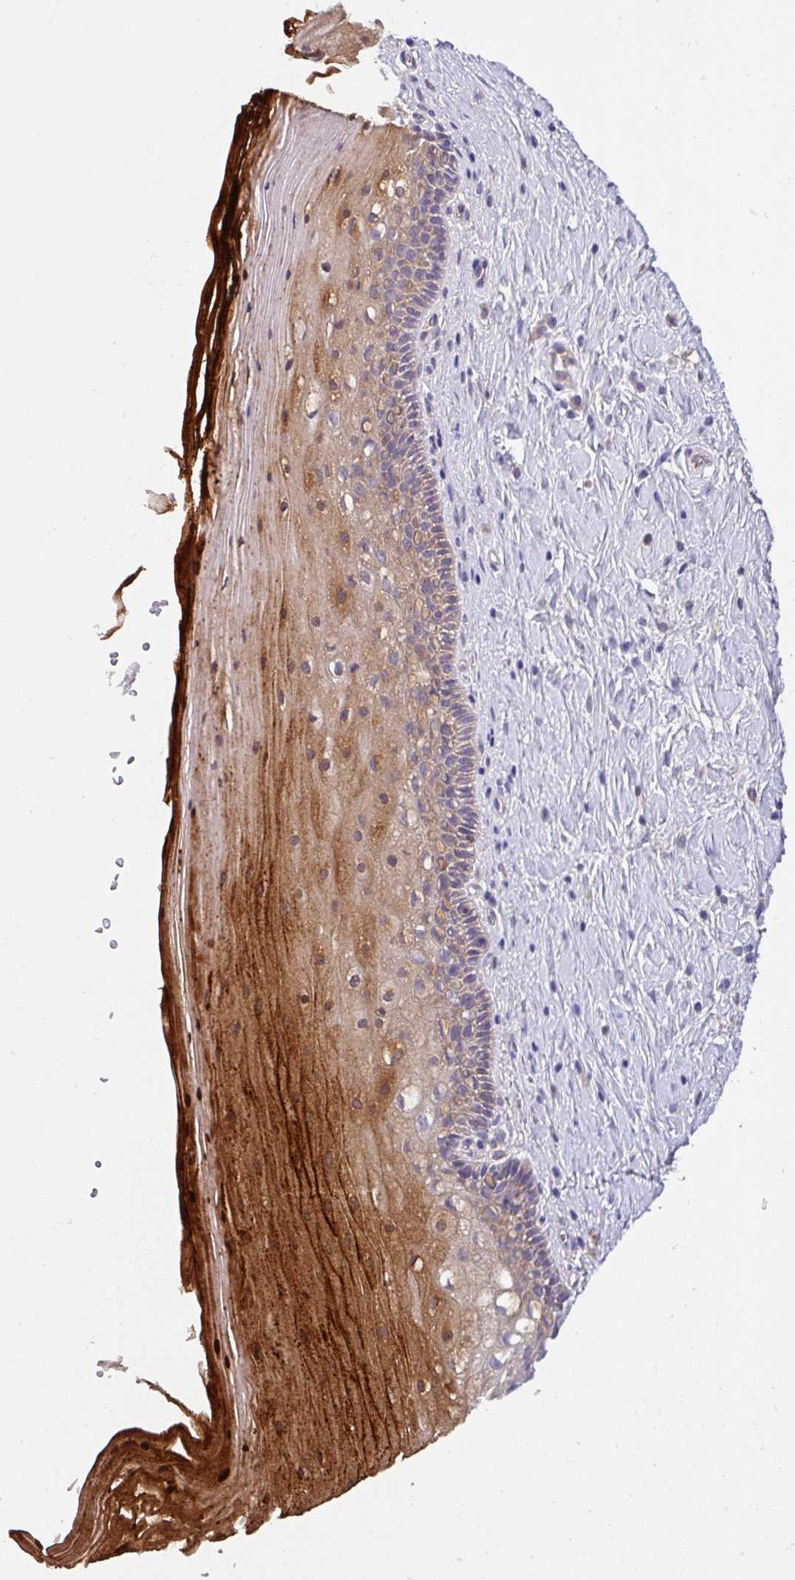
{"staining": {"intensity": "moderate", "quantity": "<25%", "location": "cytoplasmic/membranous"}, "tissue": "cervix", "cell_type": "Glandular cells", "image_type": "normal", "snomed": [{"axis": "morphology", "description": "Normal tissue, NOS"}, {"axis": "topography", "description": "Cervix"}], "caption": "This histopathology image reveals immunohistochemistry staining of normal human cervix, with low moderate cytoplasmic/membranous positivity in about <25% of glandular cells.", "gene": "CRISP3", "patient": {"sex": "female", "age": 36}}